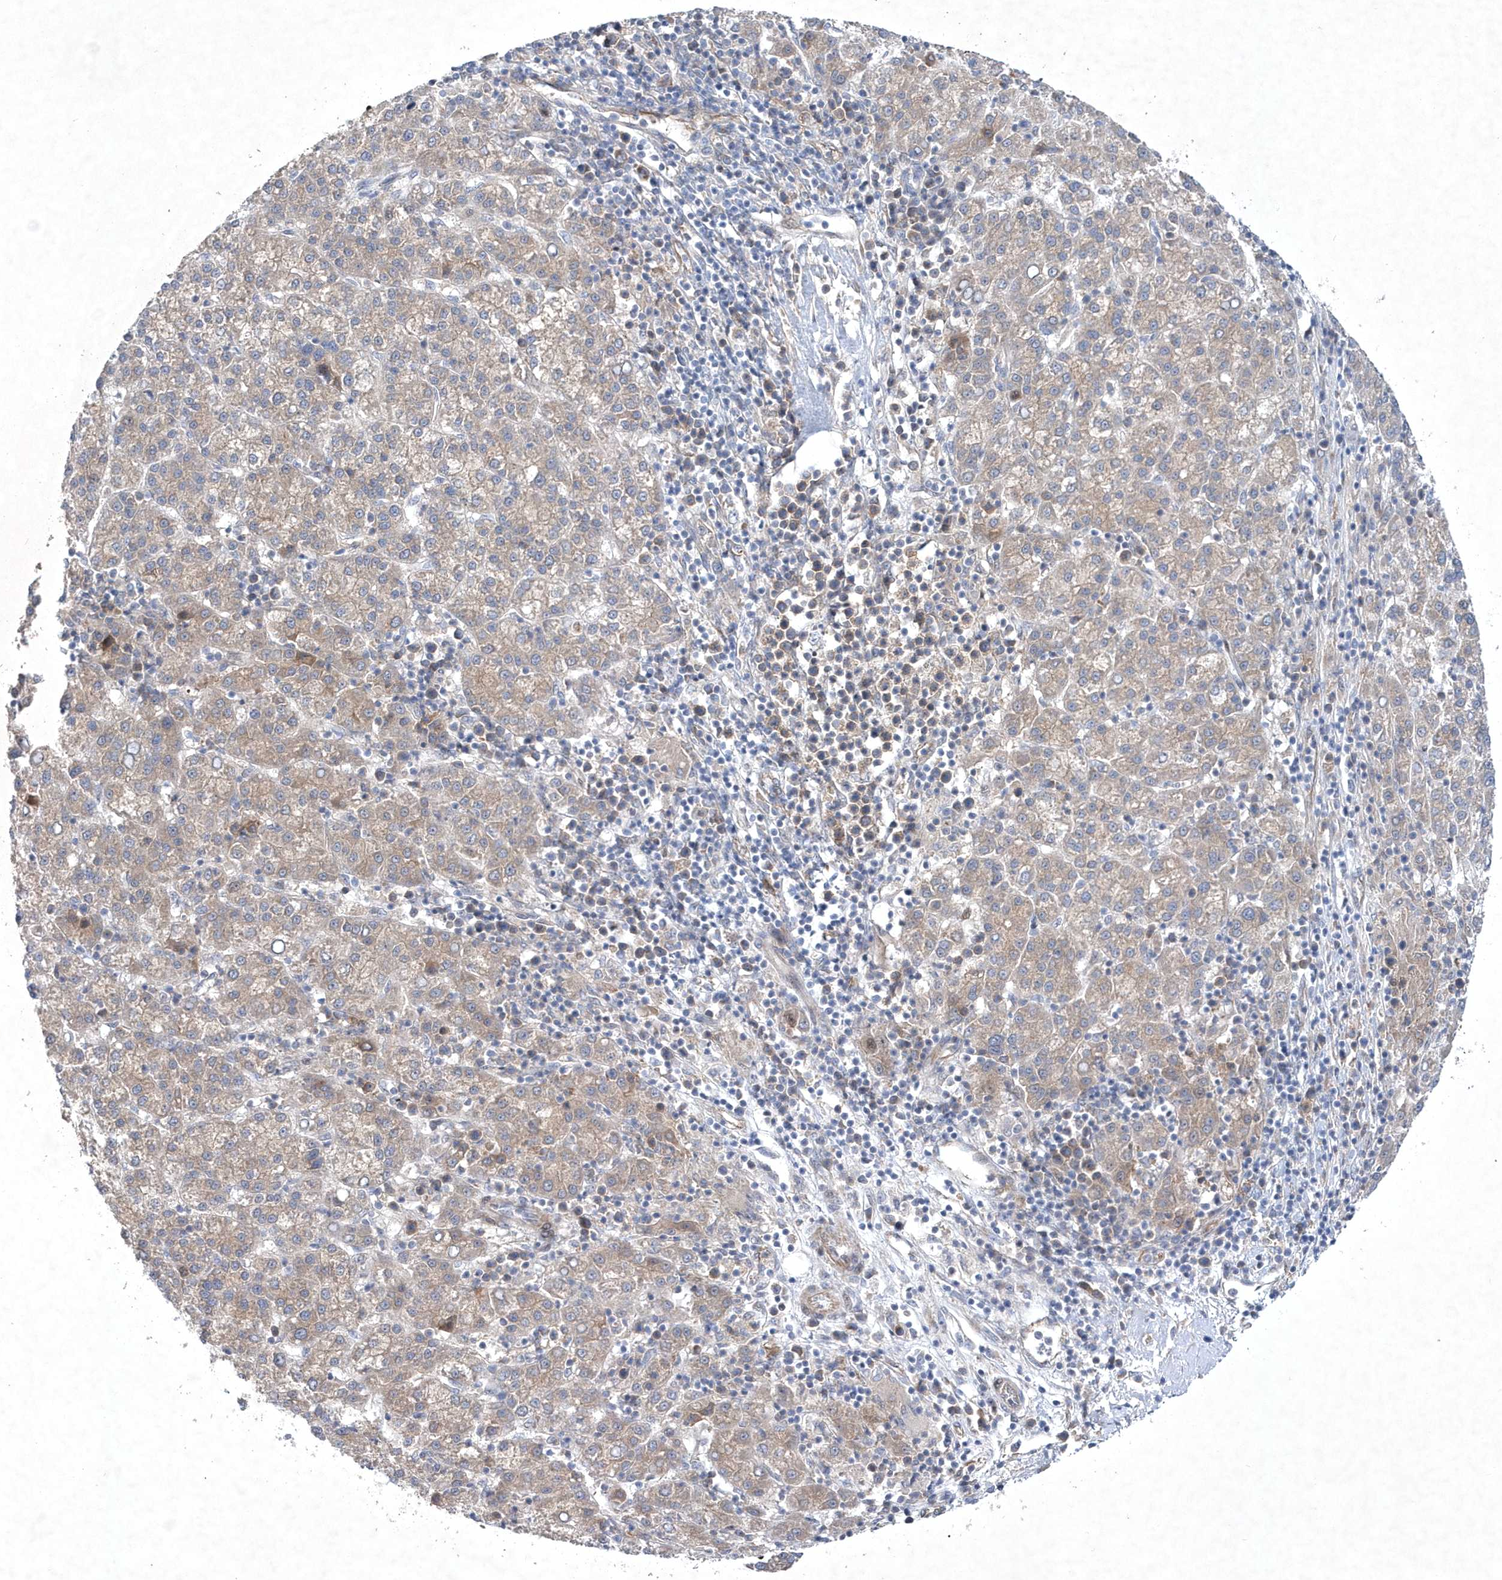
{"staining": {"intensity": "weak", "quantity": ">75%", "location": "cytoplasmic/membranous"}, "tissue": "liver cancer", "cell_type": "Tumor cells", "image_type": "cancer", "snomed": [{"axis": "morphology", "description": "Carcinoma, Hepatocellular, NOS"}, {"axis": "topography", "description": "Liver"}], "caption": "Brown immunohistochemical staining in liver hepatocellular carcinoma displays weak cytoplasmic/membranous expression in approximately >75% of tumor cells.", "gene": "DSPP", "patient": {"sex": "female", "age": 58}}